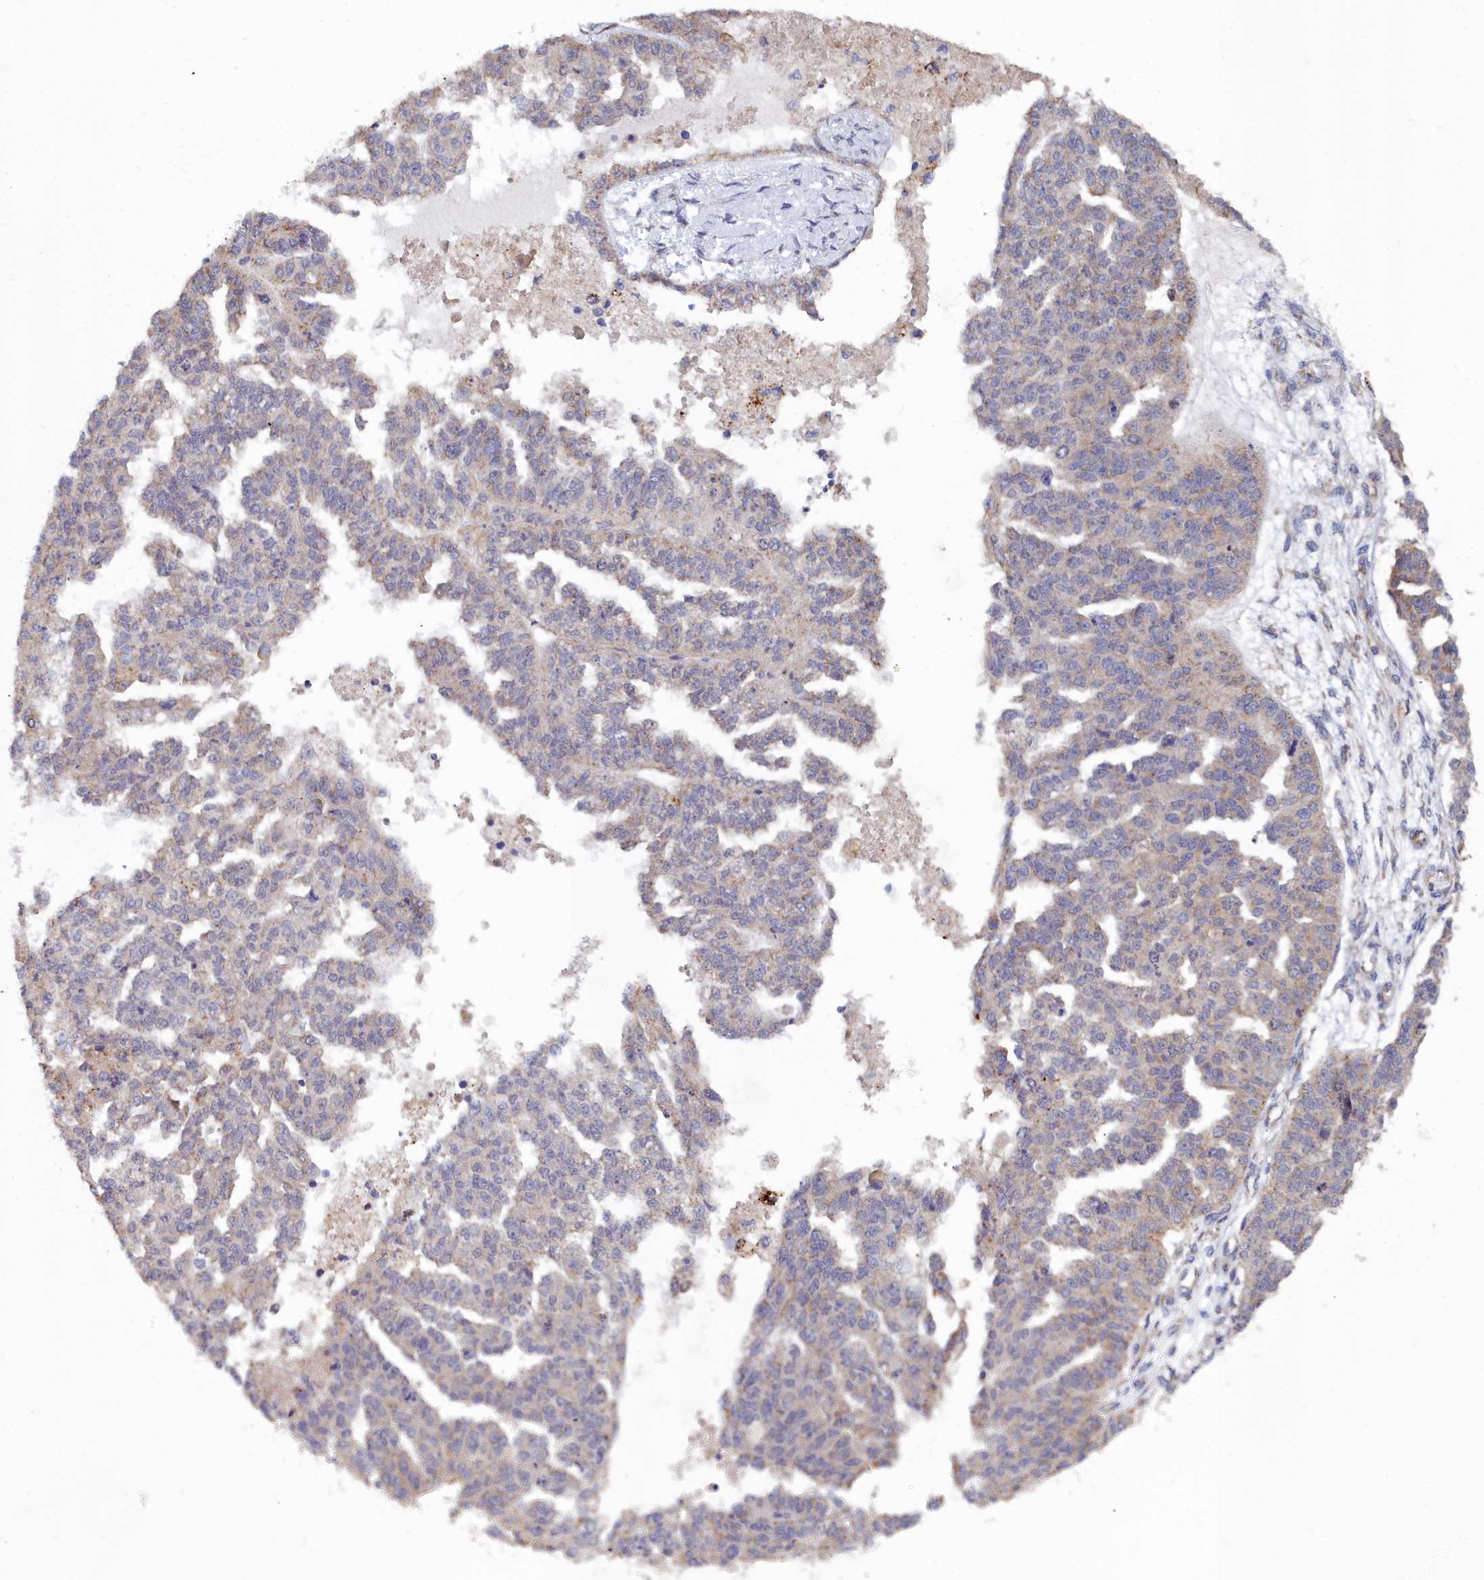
{"staining": {"intensity": "weak", "quantity": "<25%", "location": "cytoplasmic/membranous"}, "tissue": "ovarian cancer", "cell_type": "Tumor cells", "image_type": "cancer", "snomed": [{"axis": "morphology", "description": "Cystadenocarcinoma, serous, NOS"}, {"axis": "topography", "description": "Ovary"}], "caption": "Immunohistochemical staining of human ovarian serous cystadenocarcinoma displays no significant staining in tumor cells.", "gene": "RDX", "patient": {"sex": "female", "age": 58}}